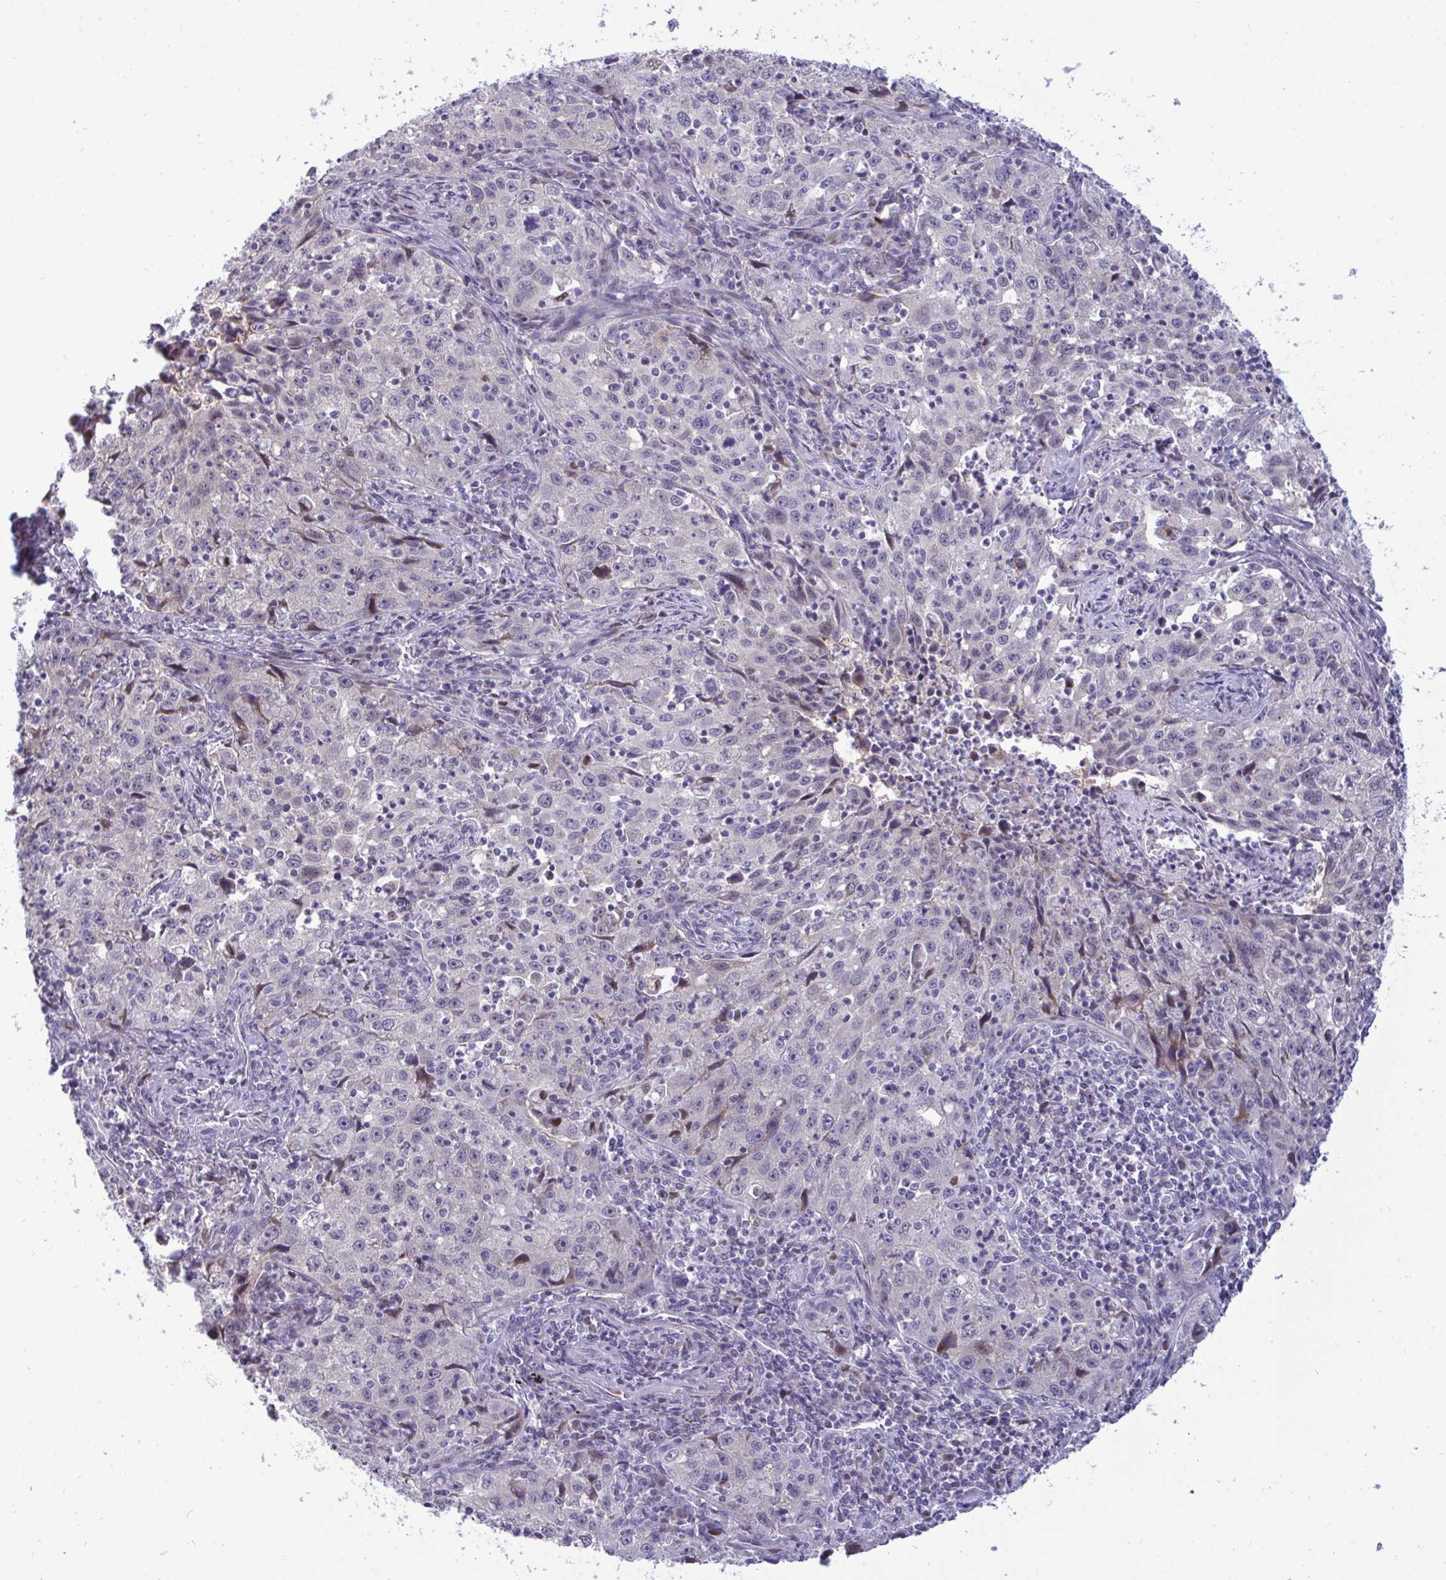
{"staining": {"intensity": "negative", "quantity": "none", "location": "none"}, "tissue": "lung cancer", "cell_type": "Tumor cells", "image_type": "cancer", "snomed": [{"axis": "morphology", "description": "Squamous cell carcinoma, NOS"}, {"axis": "topography", "description": "Lung"}], "caption": "Immunohistochemistry image of lung cancer (squamous cell carcinoma) stained for a protein (brown), which demonstrates no staining in tumor cells.", "gene": "EPOP", "patient": {"sex": "male", "age": 71}}